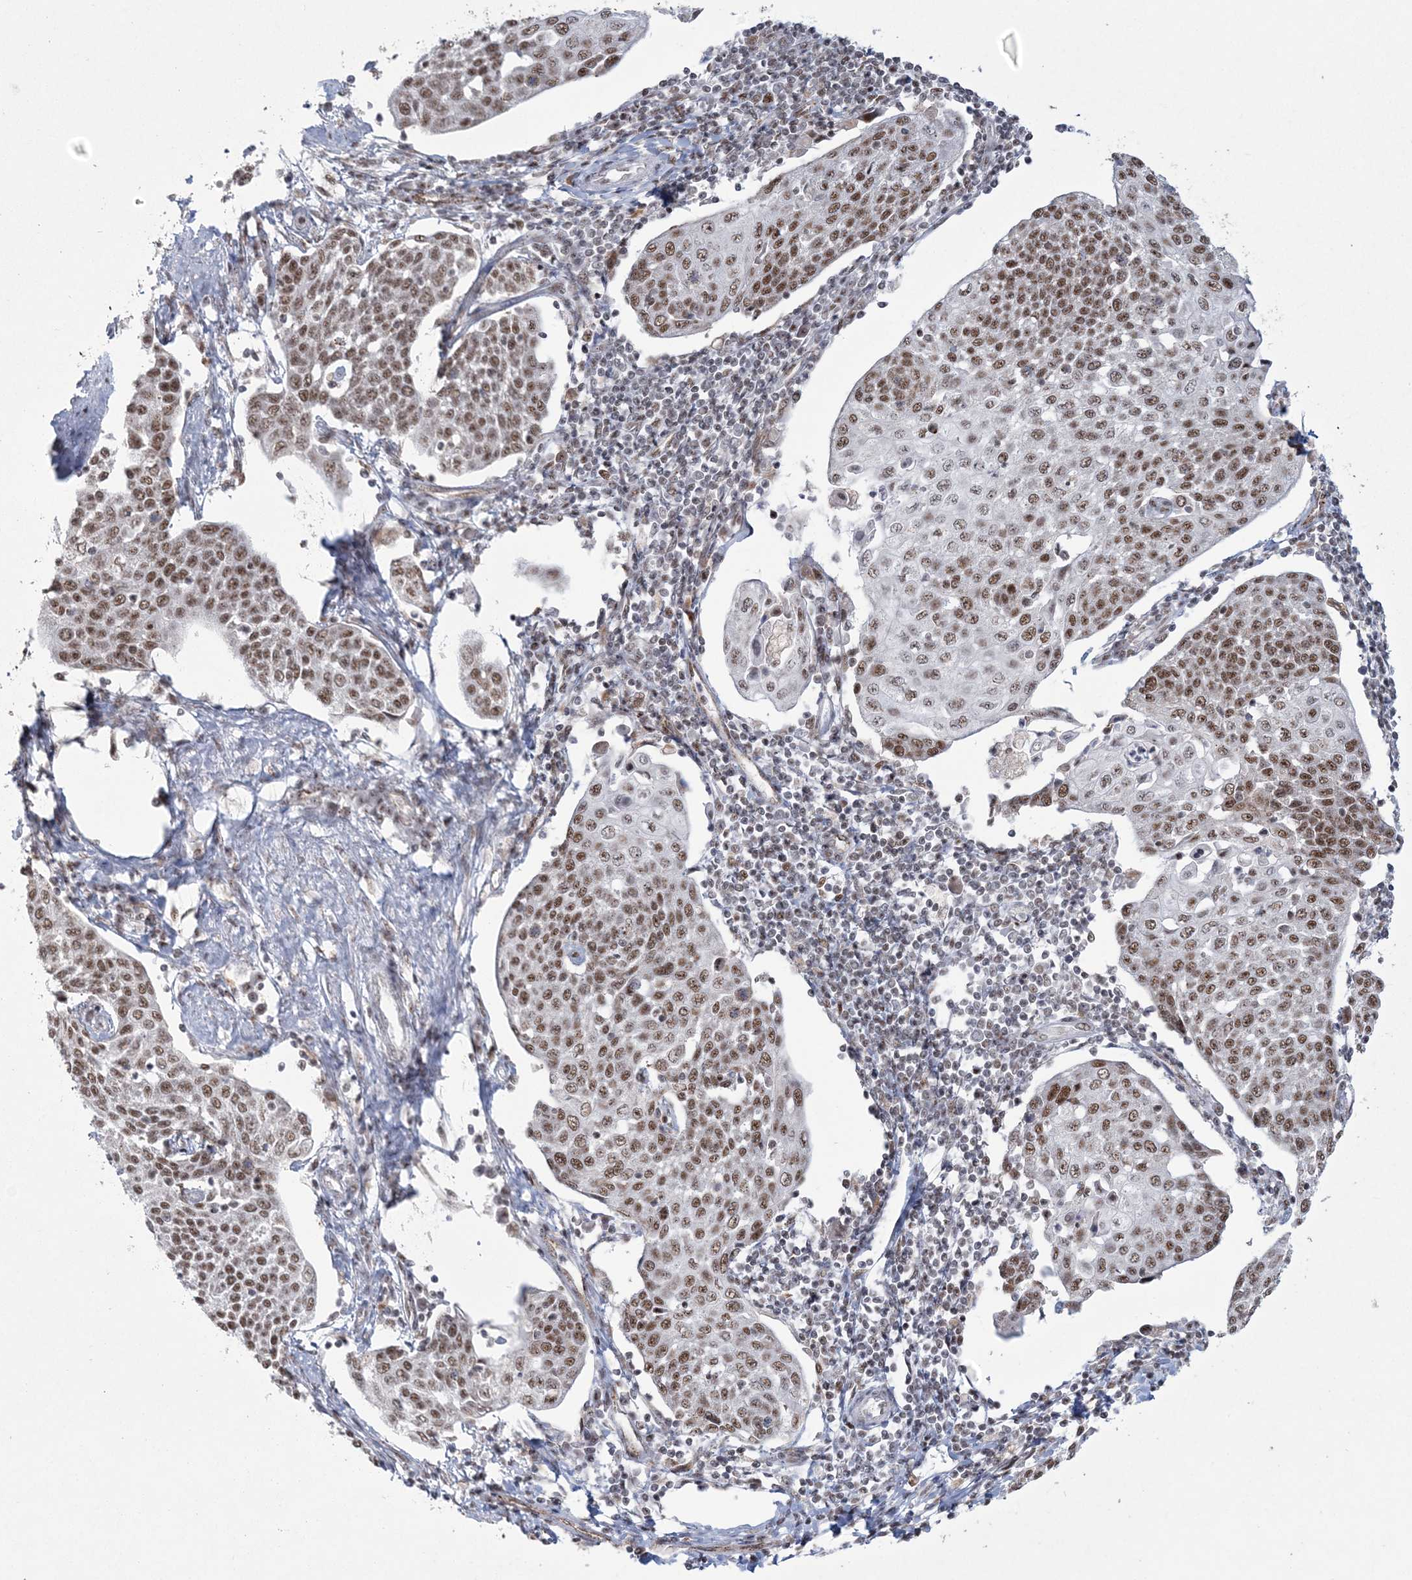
{"staining": {"intensity": "moderate", "quantity": ">75%", "location": "nuclear"}, "tissue": "cervical cancer", "cell_type": "Tumor cells", "image_type": "cancer", "snomed": [{"axis": "morphology", "description": "Squamous cell carcinoma, NOS"}, {"axis": "topography", "description": "Cervix"}], "caption": "Cervical cancer was stained to show a protein in brown. There is medium levels of moderate nuclear positivity in about >75% of tumor cells.", "gene": "RBM17", "patient": {"sex": "female", "age": 34}}